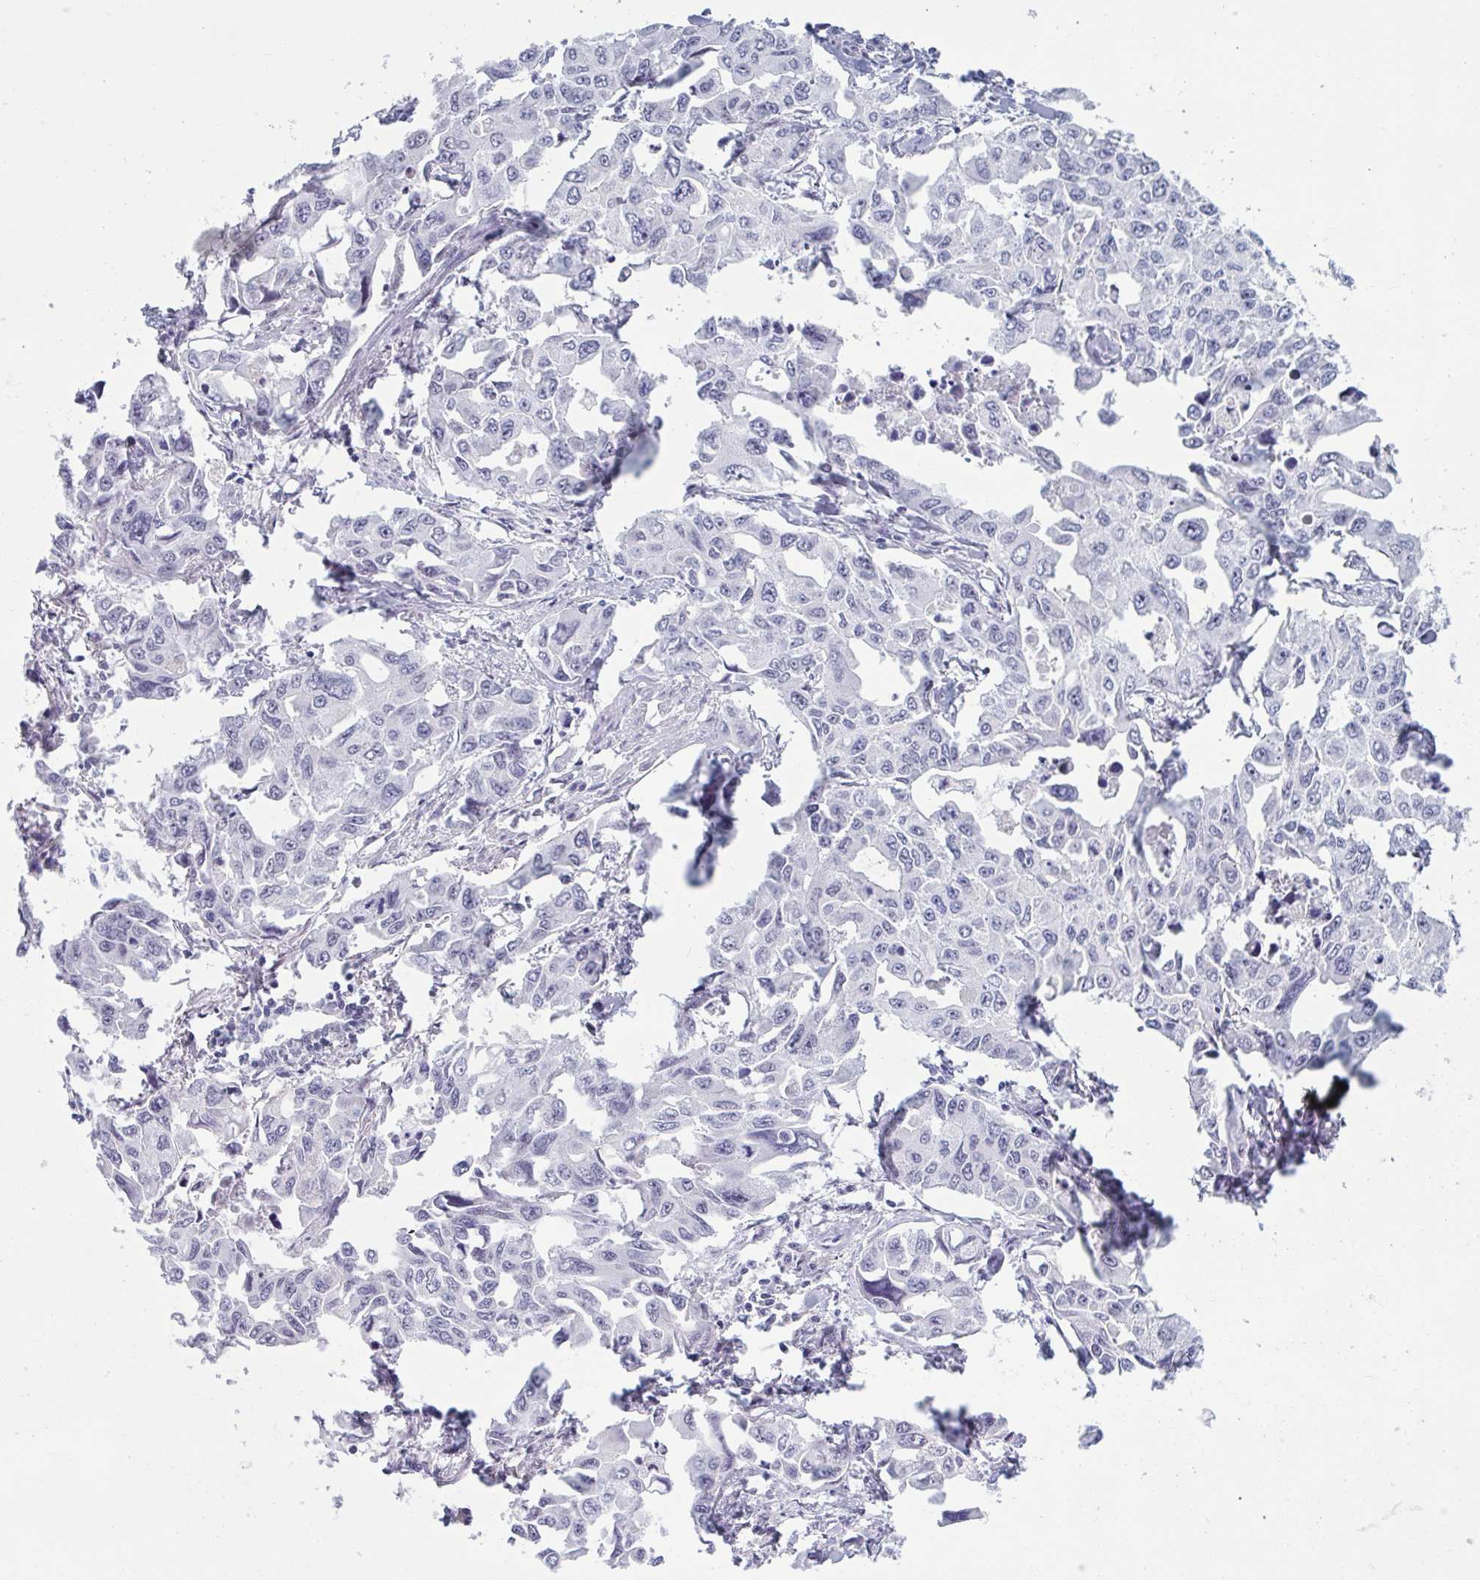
{"staining": {"intensity": "negative", "quantity": "none", "location": "none"}, "tissue": "lung cancer", "cell_type": "Tumor cells", "image_type": "cancer", "snomed": [{"axis": "morphology", "description": "Adenocarcinoma, NOS"}, {"axis": "topography", "description": "Lung"}], "caption": "This is a histopathology image of immunohistochemistry staining of adenocarcinoma (lung), which shows no expression in tumor cells. (DAB (3,3'-diaminobenzidine) immunohistochemistry with hematoxylin counter stain).", "gene": "MSMB", "patient": {"sex": "male", "age": 64}}